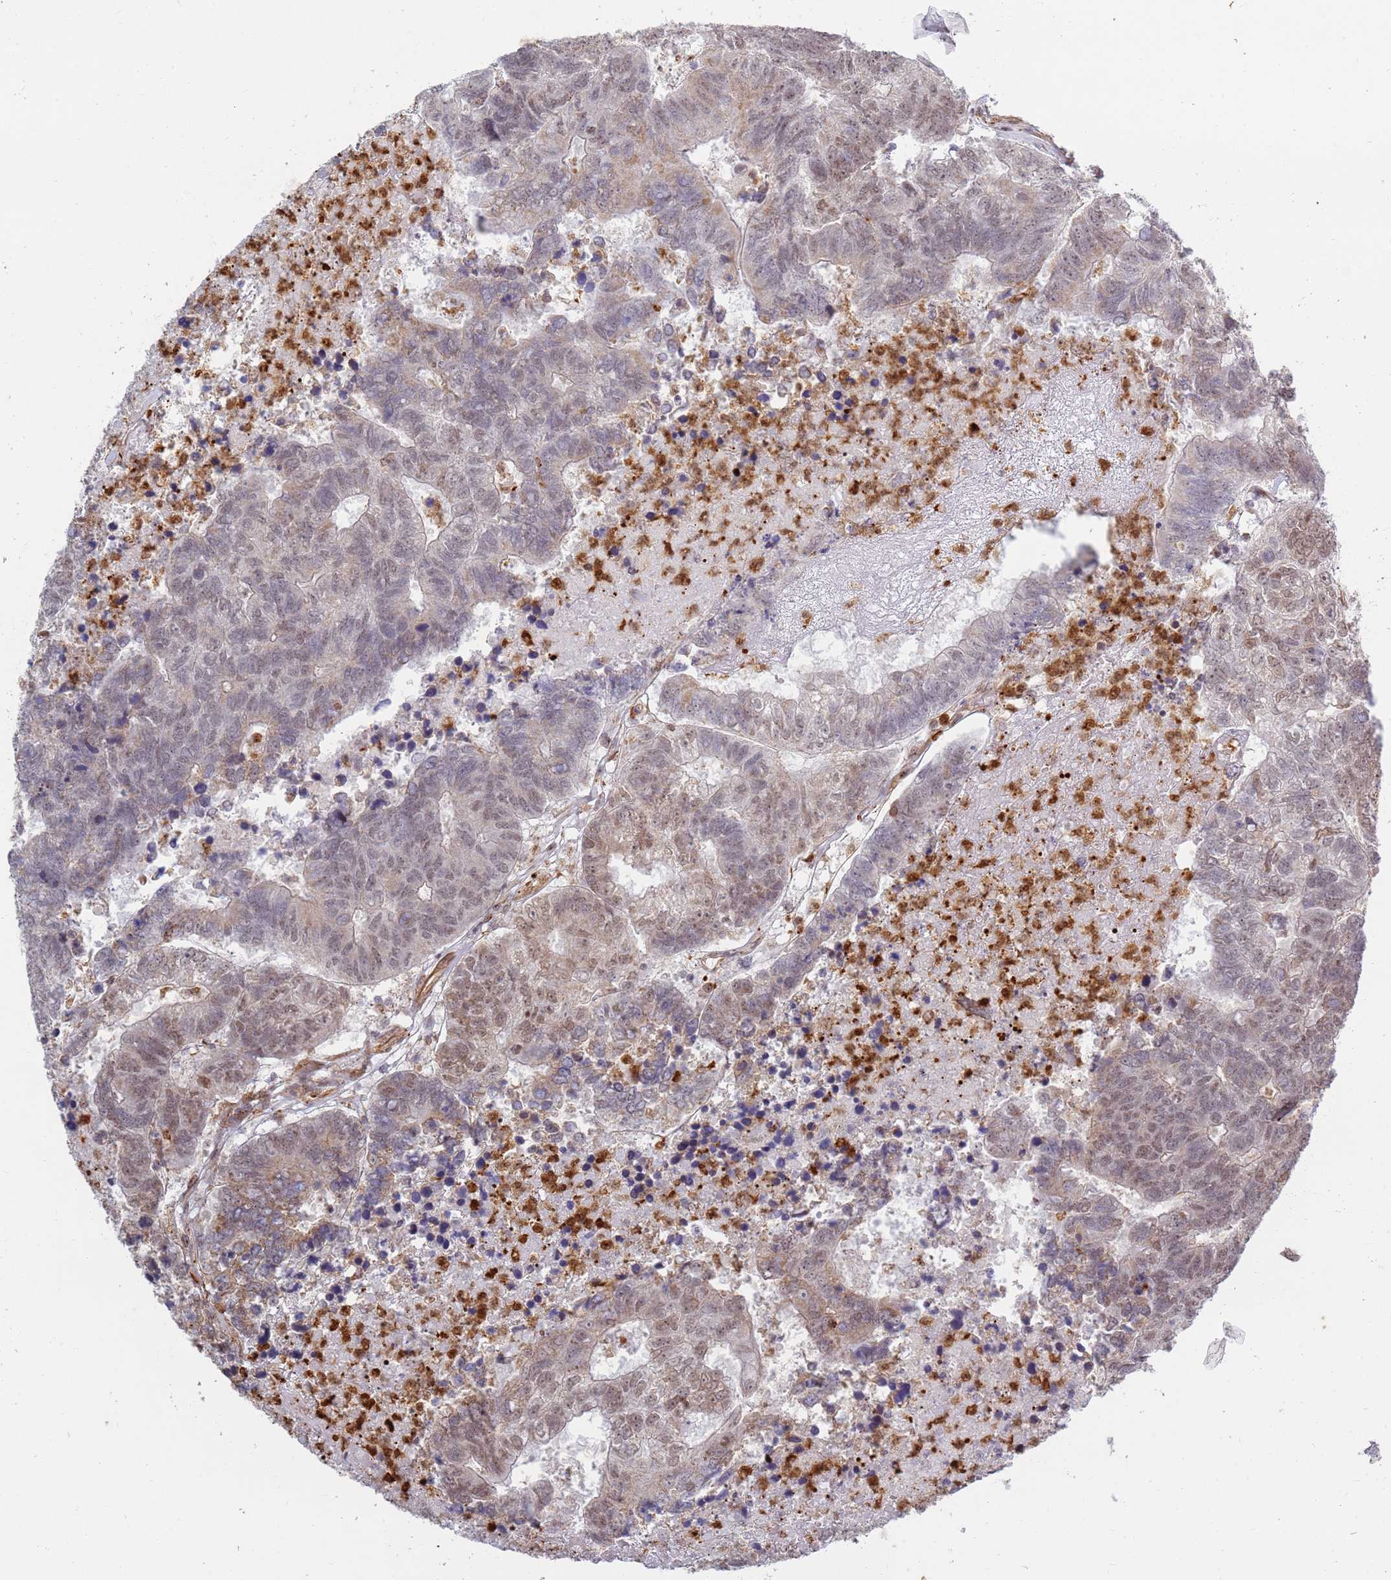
{"staining": {"intensity": "moderate", "quantity": "25%-75%", "location": "nuclear"}, "tissue": "colorectal cancer", "cell_type": "Tumor cells", "image_type": "cancer", "snomed": [{"axis": "morphology", "description": "Adenocarcinoma, NOS"}, {"axis": "topography", "description": "Colon"}], "caption": "Immunohistochemical staining of colorectal cancer (adenocarcinoma) shows medium levels of moderate nuclear protein expression in approximately 25%-75% of tumor cells.", "gene": "CEP170", "patient": {"sex": "female", "age": 48}}